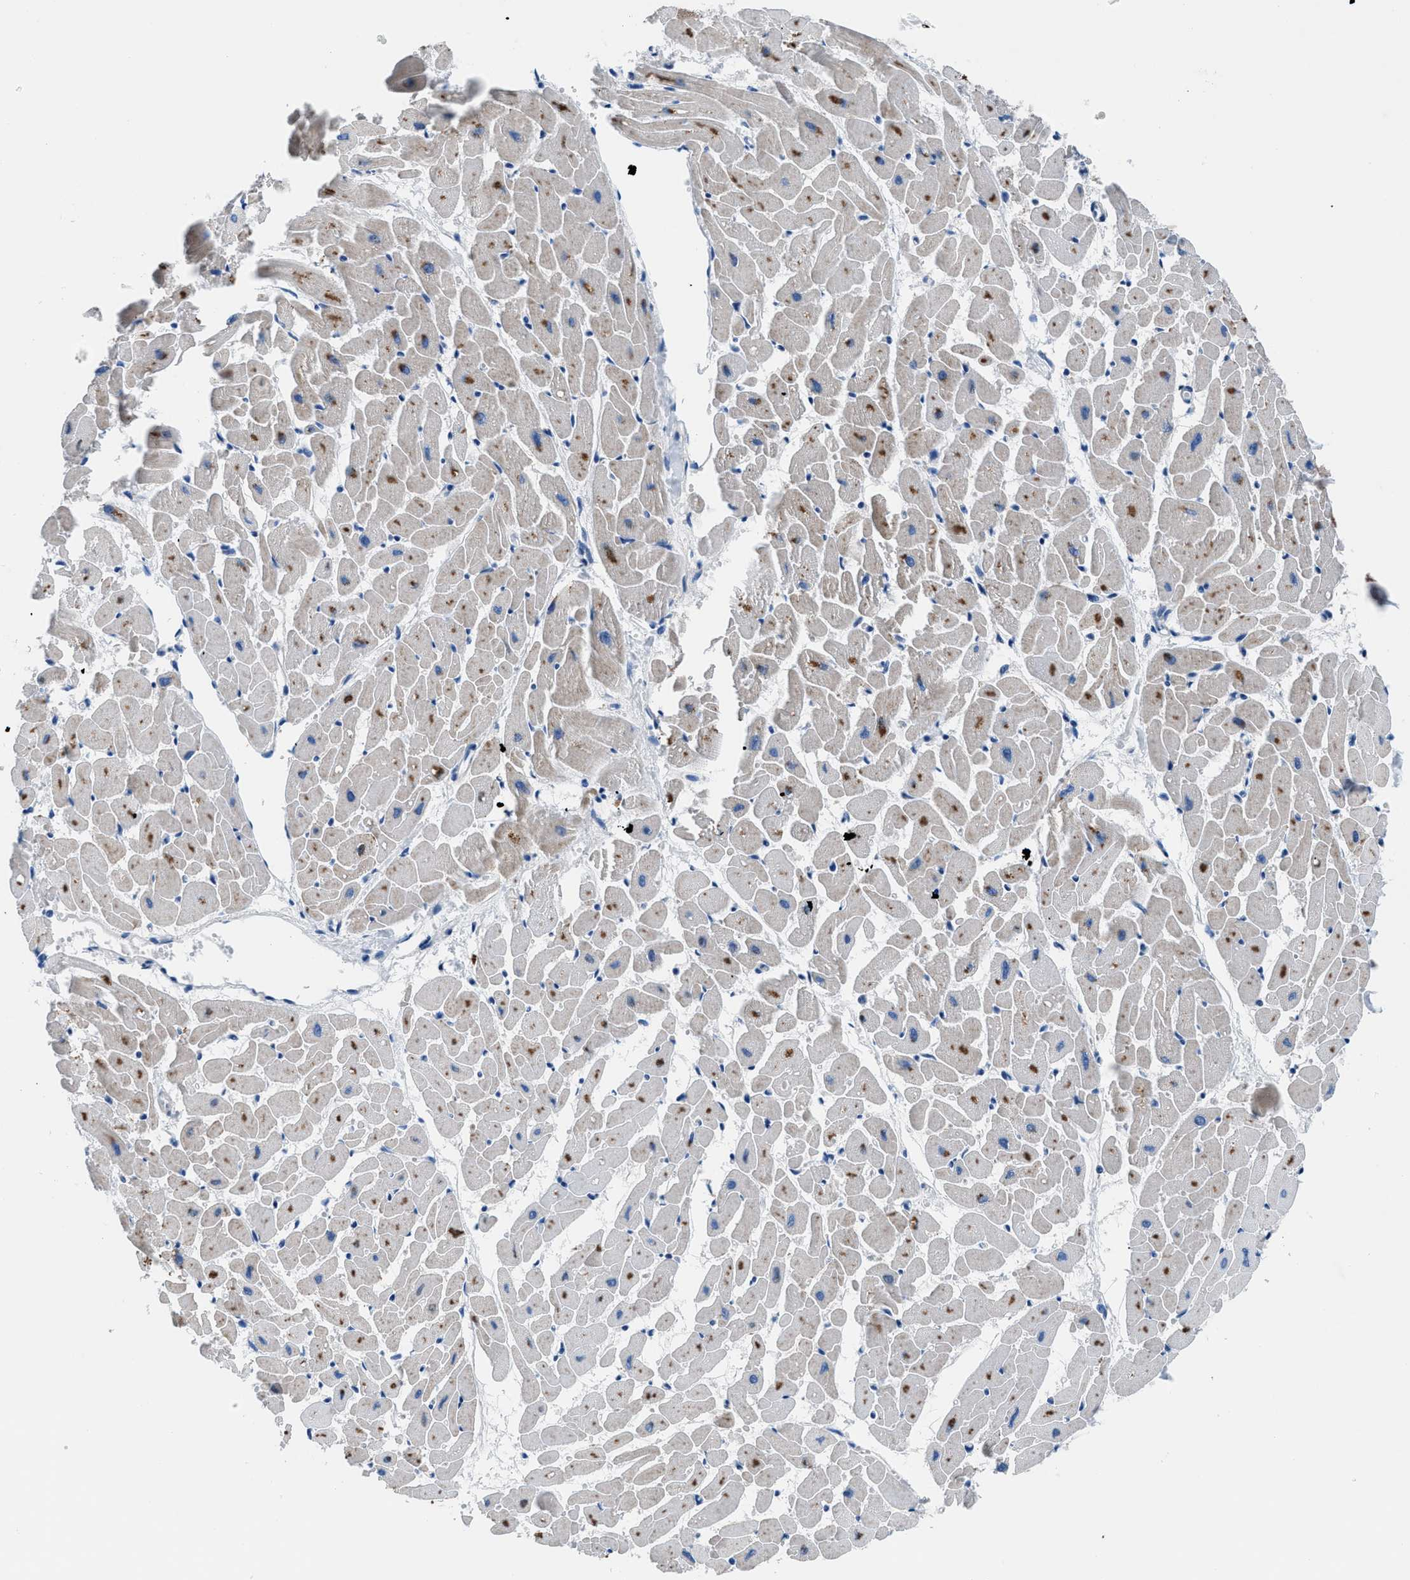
{"staining": {"intensity": "moderate", "quantity": ">75%", "location": "cytoplasmic/membranous"}, "tissue": "heart muscle", "cell_type": "Cardiomyocytes", "image_type": "normal", "snomed": [{"axis": "morphology", "description": "Normal tissue, NOS"}, {"axis": "topography", "description": "Heart"}], "caption": "Protein positivity by immunohistochemistry (IHC) exhibits moderate cytoplasmic/membranous staining in approximately >75% of cardiomyocytes in unremarkable heart muscle. (DAB (3,3'-diaminobenzidine) = brown stain, brightfield microscopy at high magnification).", "gene": "UAP1", "patient": {"sex": "female", "age": 19}}